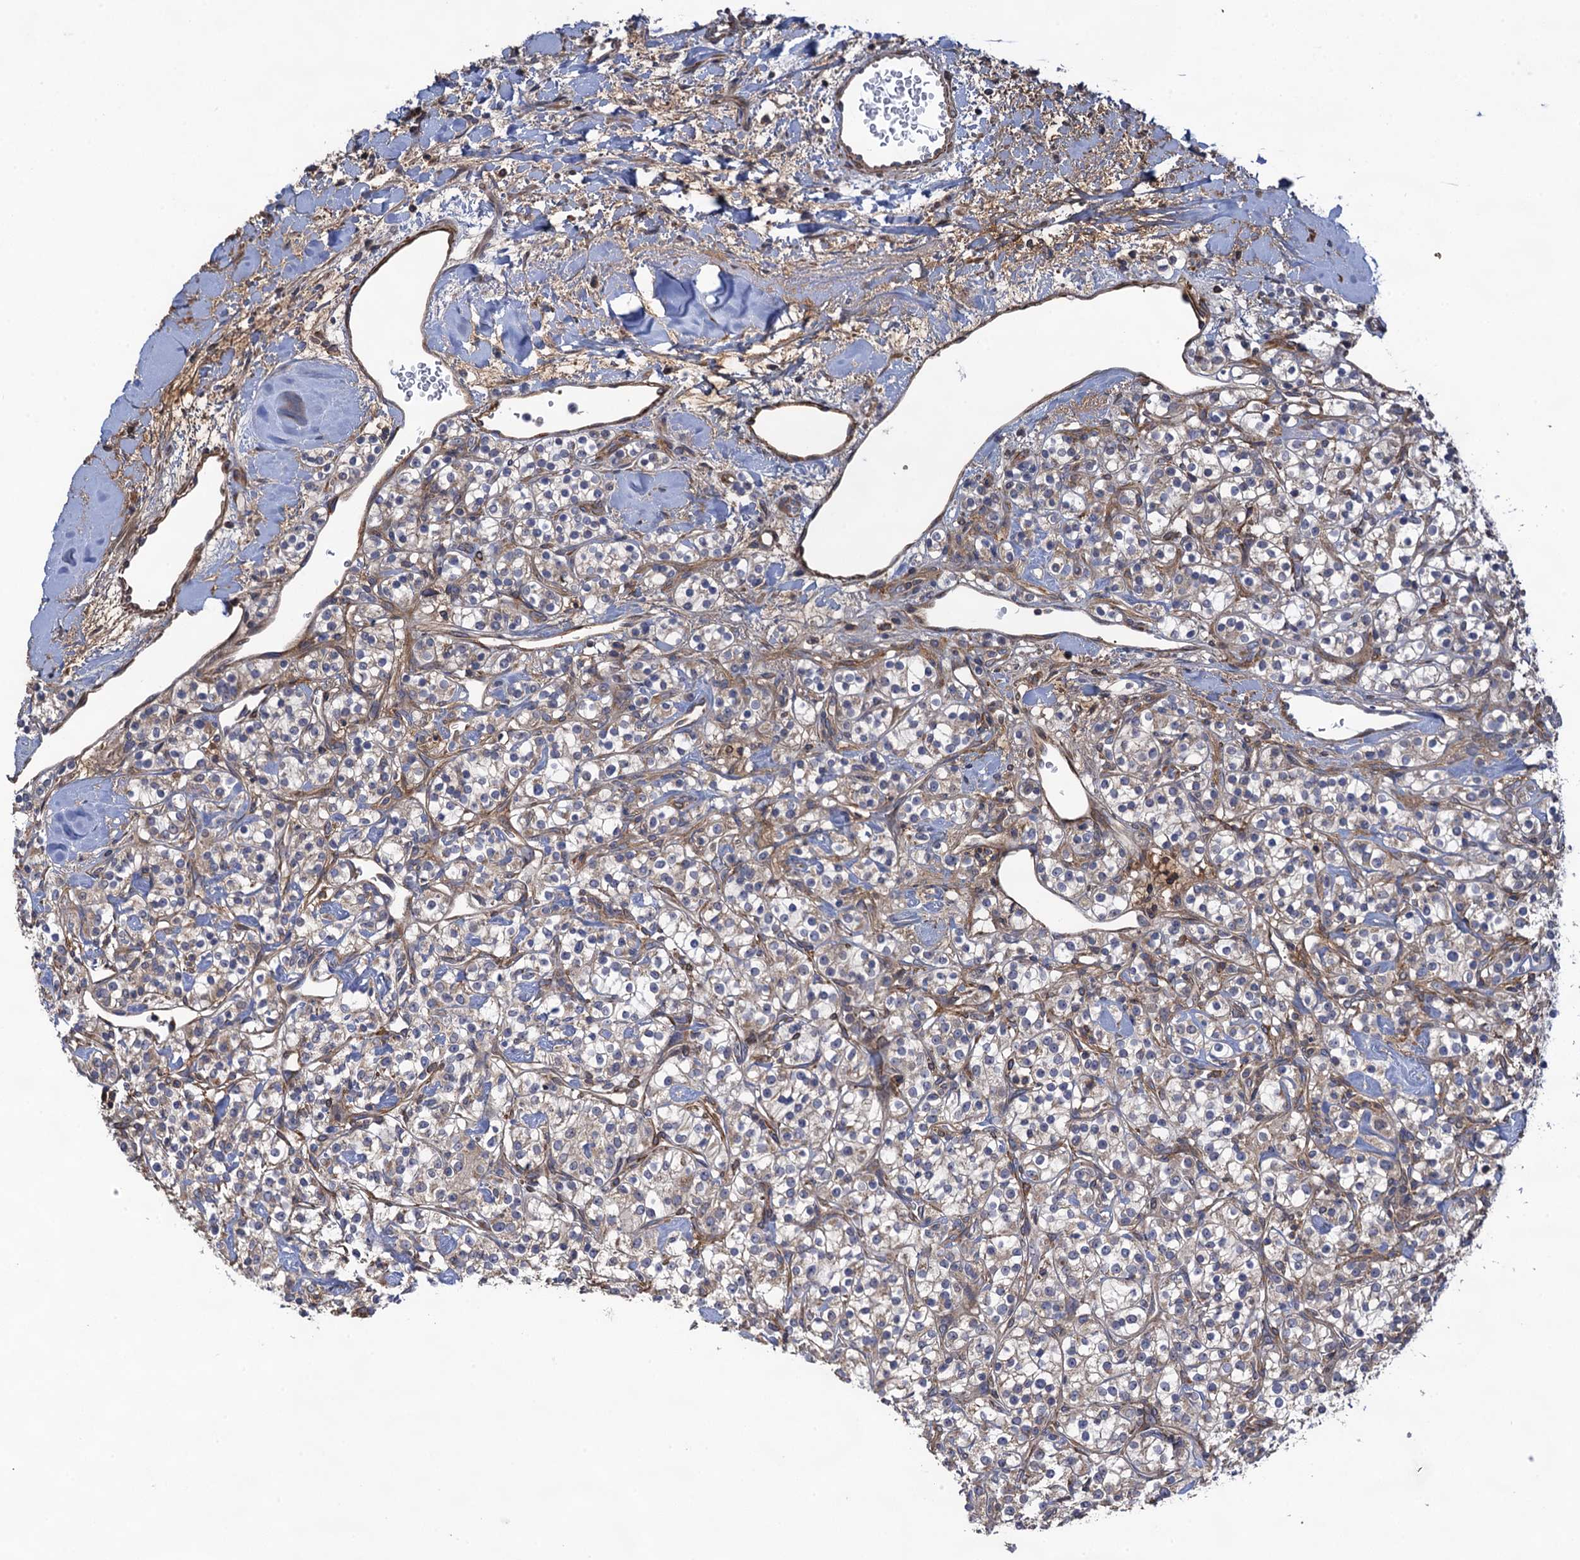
{"staining": {"intensity": "weak", "quantity": "<25%", "location": "cytoplasmic/membranous"}, "tissue": "renal cancer", "cell_type": "Tumor cells", "image_type": "cancer", "snomed": [{"axis": "morphology", "description": "Adenocarcinoma, NOS"}, {"axis": "topography", "description": "Kidney"}], "caption": "This is a photomicrograph of IHC staining of renal cancer, which shows no staining in tumor cells.", "gene": "WDR88", "patient": {"sex": "male", "age": 77}}